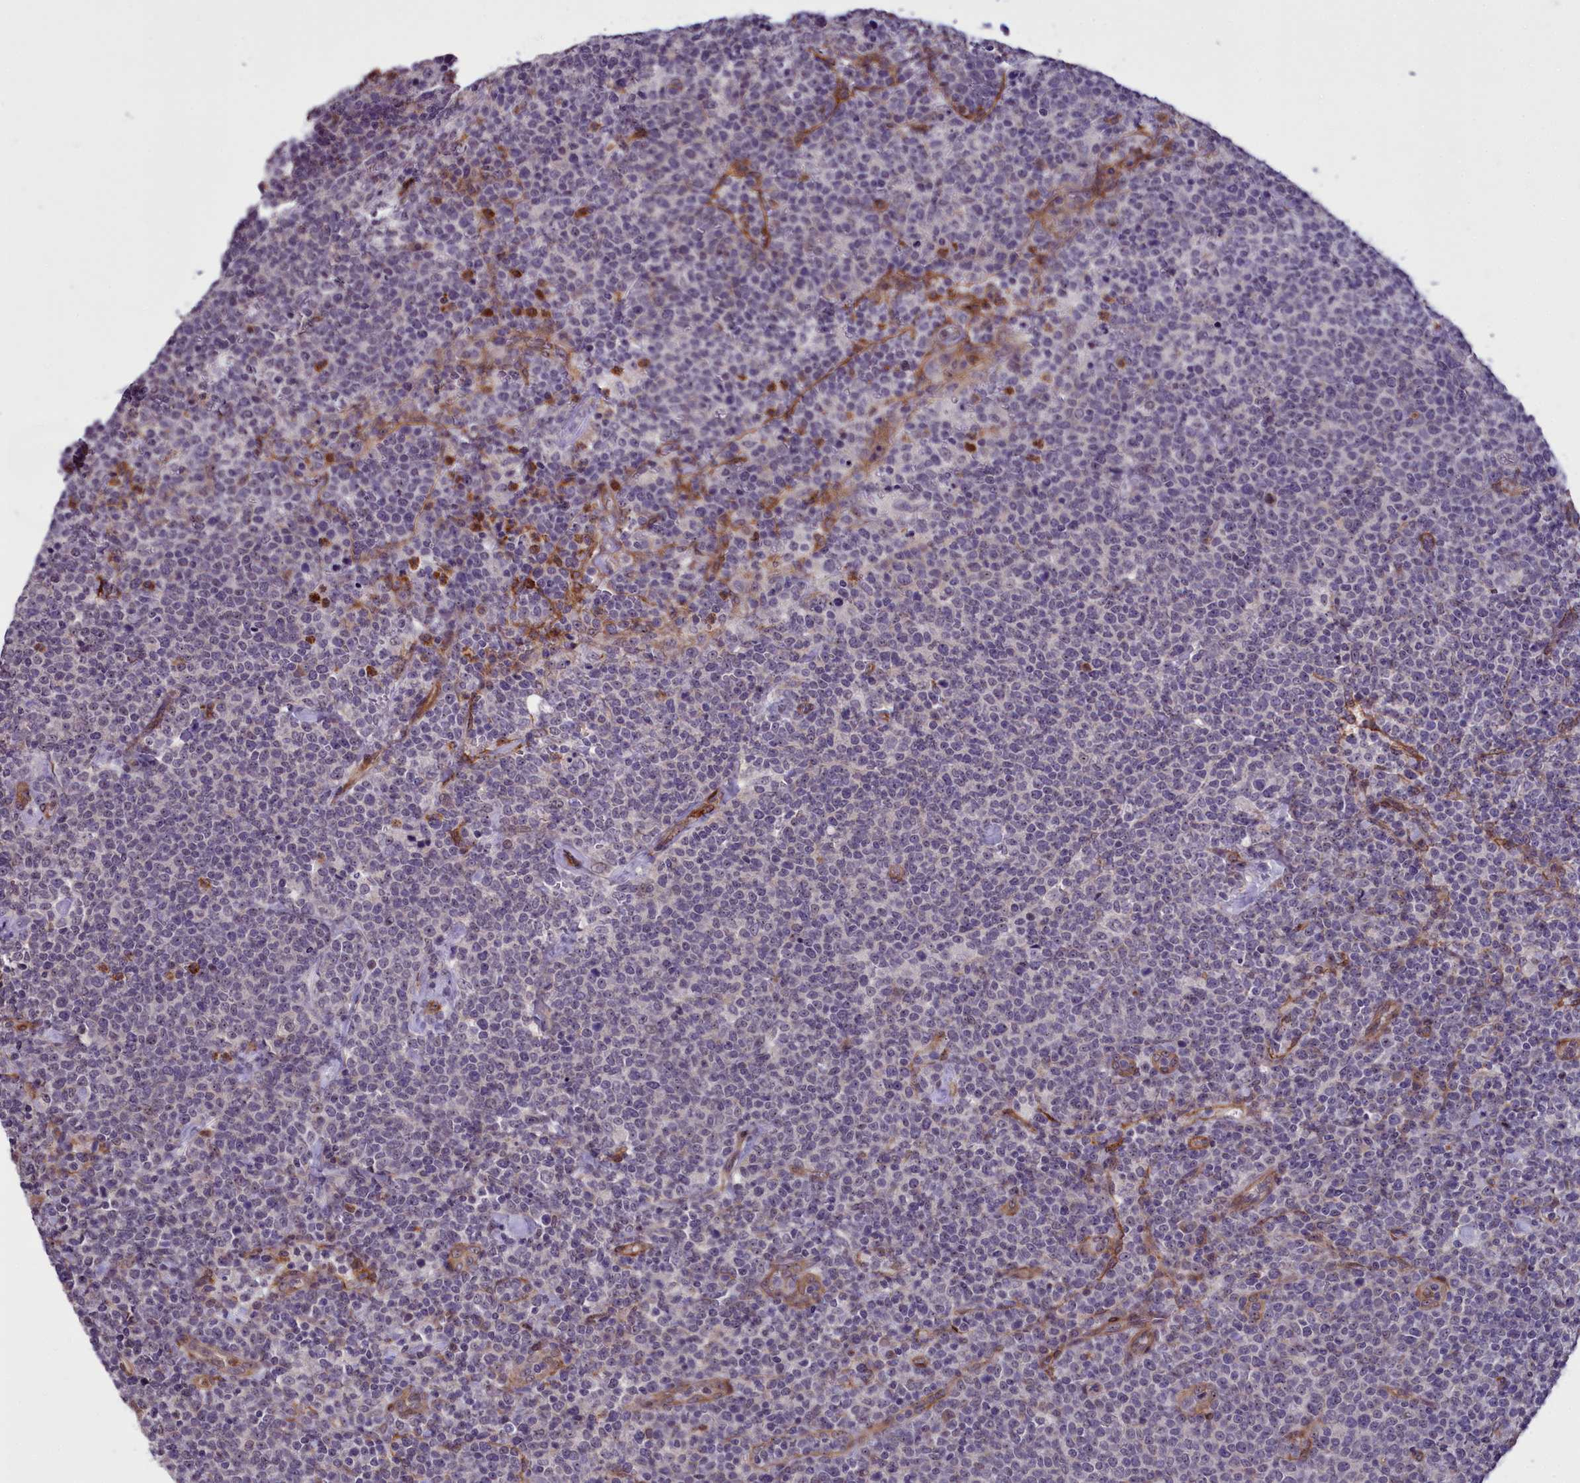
{"staining": {"intensity": "negative", "quantity": "none", "location": "none"}, "tissue": "lymphoma", "cell_type": "Tumor cells", "image_type": "cancer", "snomed": [{"axis": "morphology", "description": "Malignant lymphoma, non-Hodgkin's type, High grade"}, {"axis": "topography", "description": "Lymph node"}], "caption": "This is an immunohistochemistry histopathology image of lymphoma. There is no positivity in tumor cells.", "gene": "BCAR1", "patient": {"sex": "male", "age": 61}}